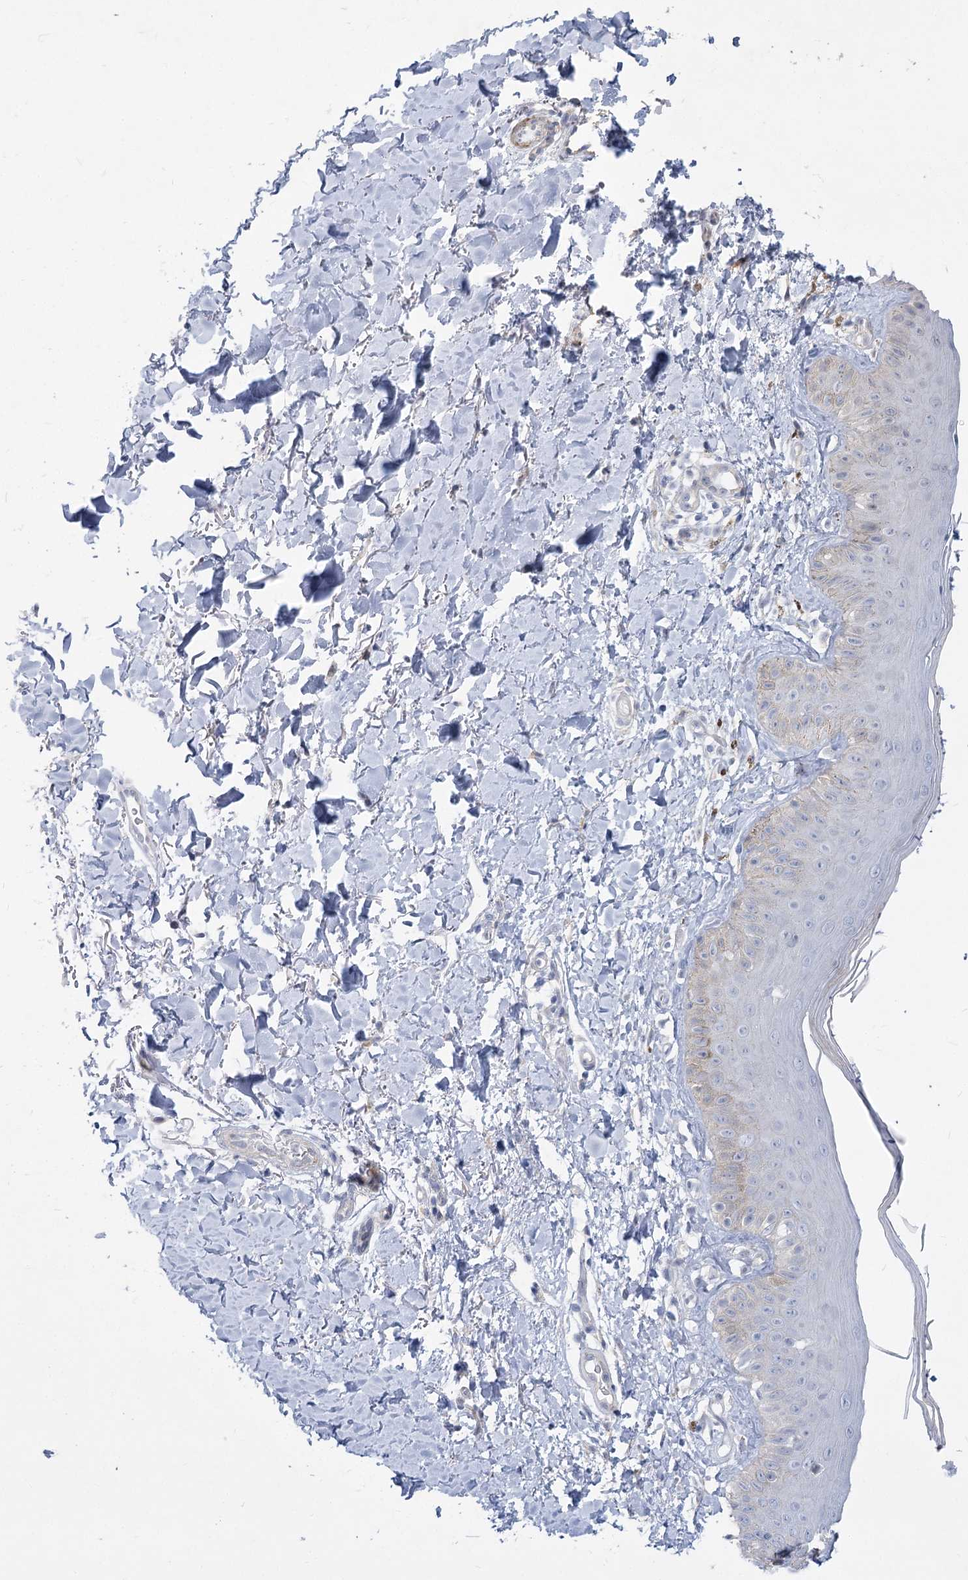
{"staining": {"intensity": "negative", "quantity": "none", "location": "none"}, "tissue": "skin", "cell_type": "Fibroblasts", "image_type": "normal", "snomed": [{"axis": "morphology", "description": "Normal tissue, NOS"}, {"axis": "topography", "description": "Skin"}], "caption": "Protein analysis of benign skin displays no significant staining in fibroblasts.", "gene": "ARSI", "patient": {"sex": "male", "age": 52}}